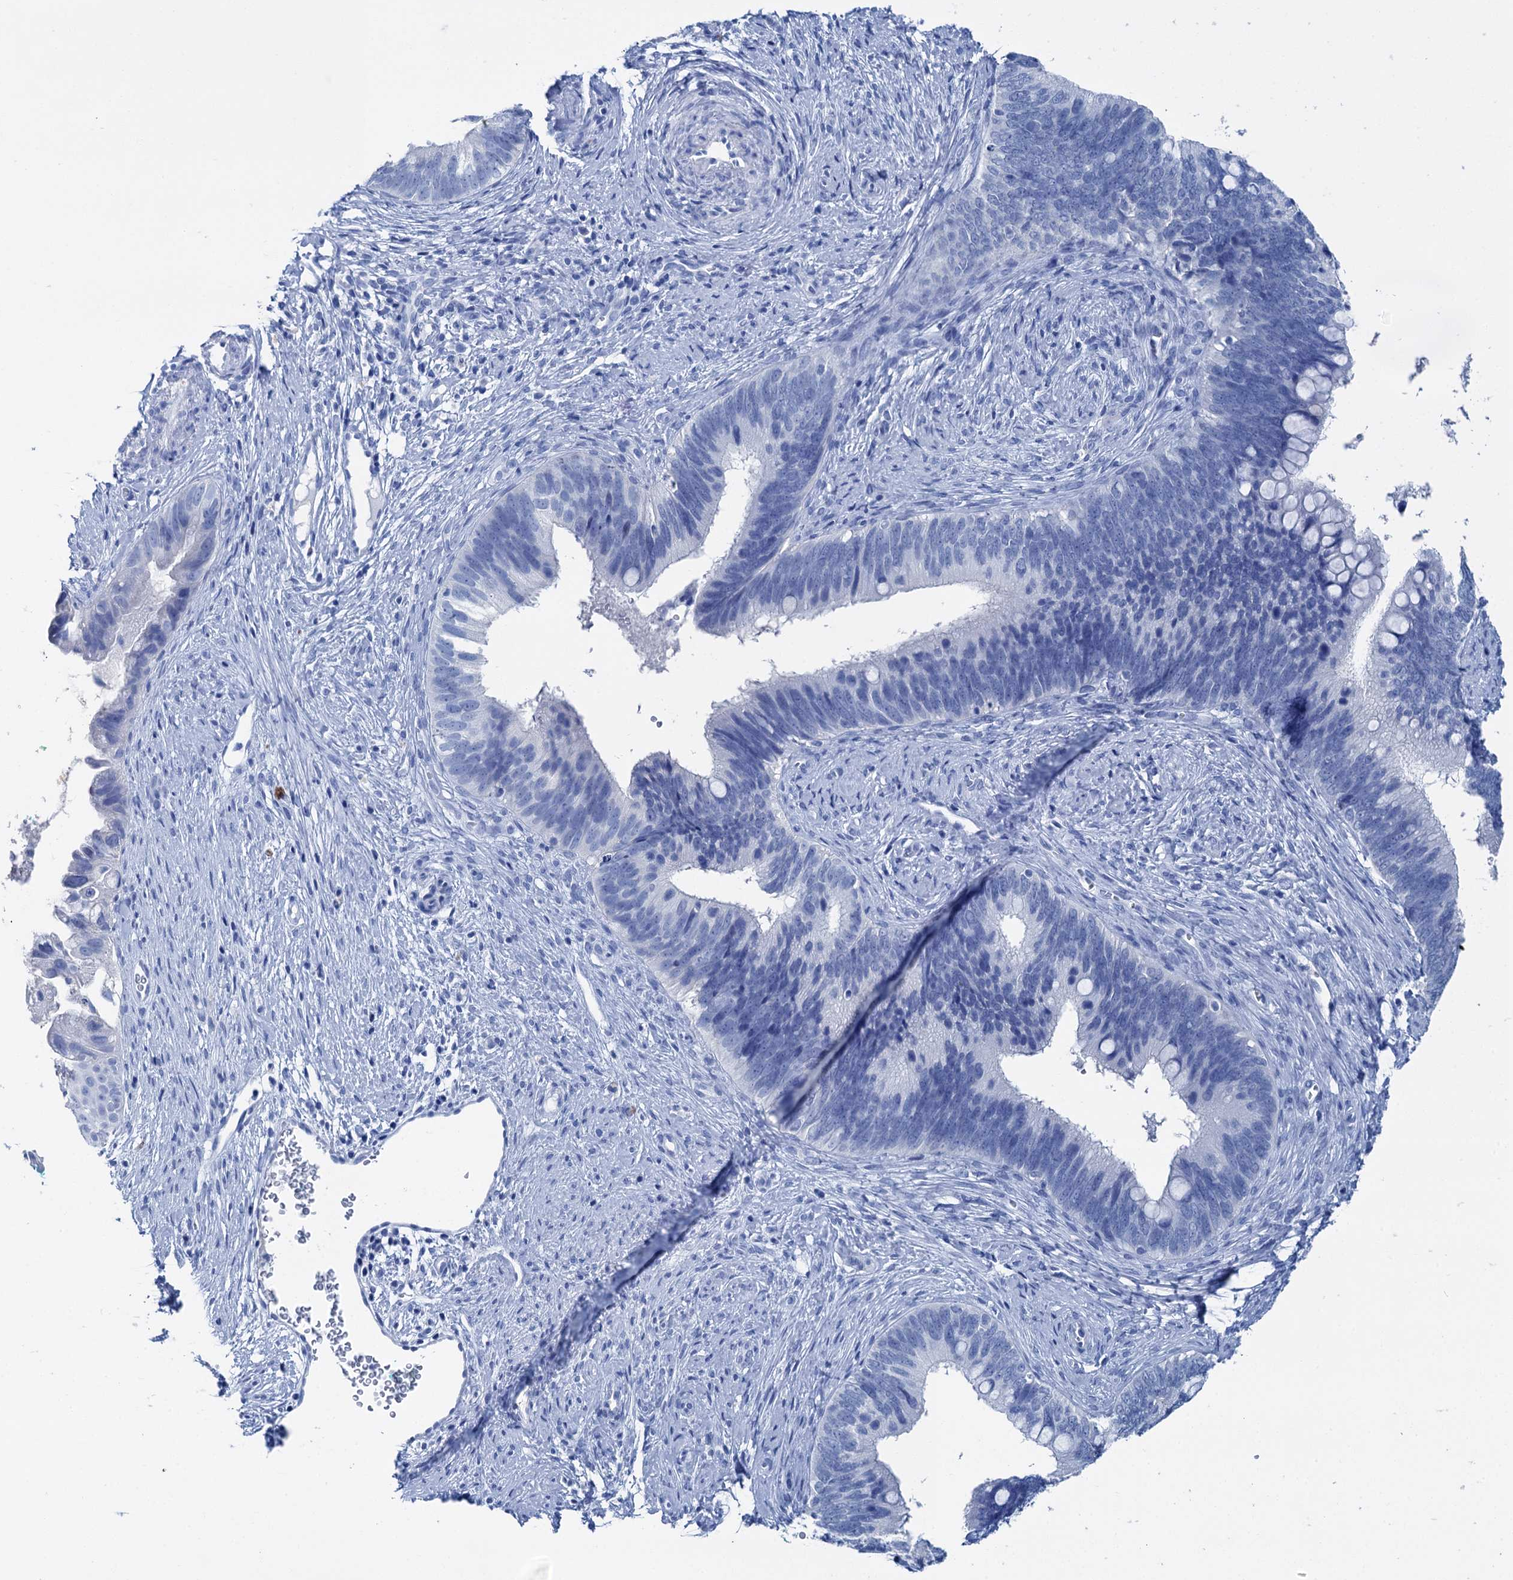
{"staining": {"intensity": "negative", "quantity": "none", "location": "none"}, "tissue": "cervical cancer", "cell_type": "Tumor cells", "image_type": "cancer", "snomed": [{"axis": "morphology", "description": "Adenocarcinoma, NOS"}, {"axis": "topography", "description": "Cervix"}], "caption": "Micrograph shows no significant protein expression in tumor cells of cervical cancer (adenocarcinoma). (Stains: DAB (3,3'-diaminobenzidine) immunohistochemistry with hematoxylin counter stain, Microscopy: brightfield microscopy at high magnification).", "gene": "BRINP1", "patient": {"sex": "female", "age": 42}}